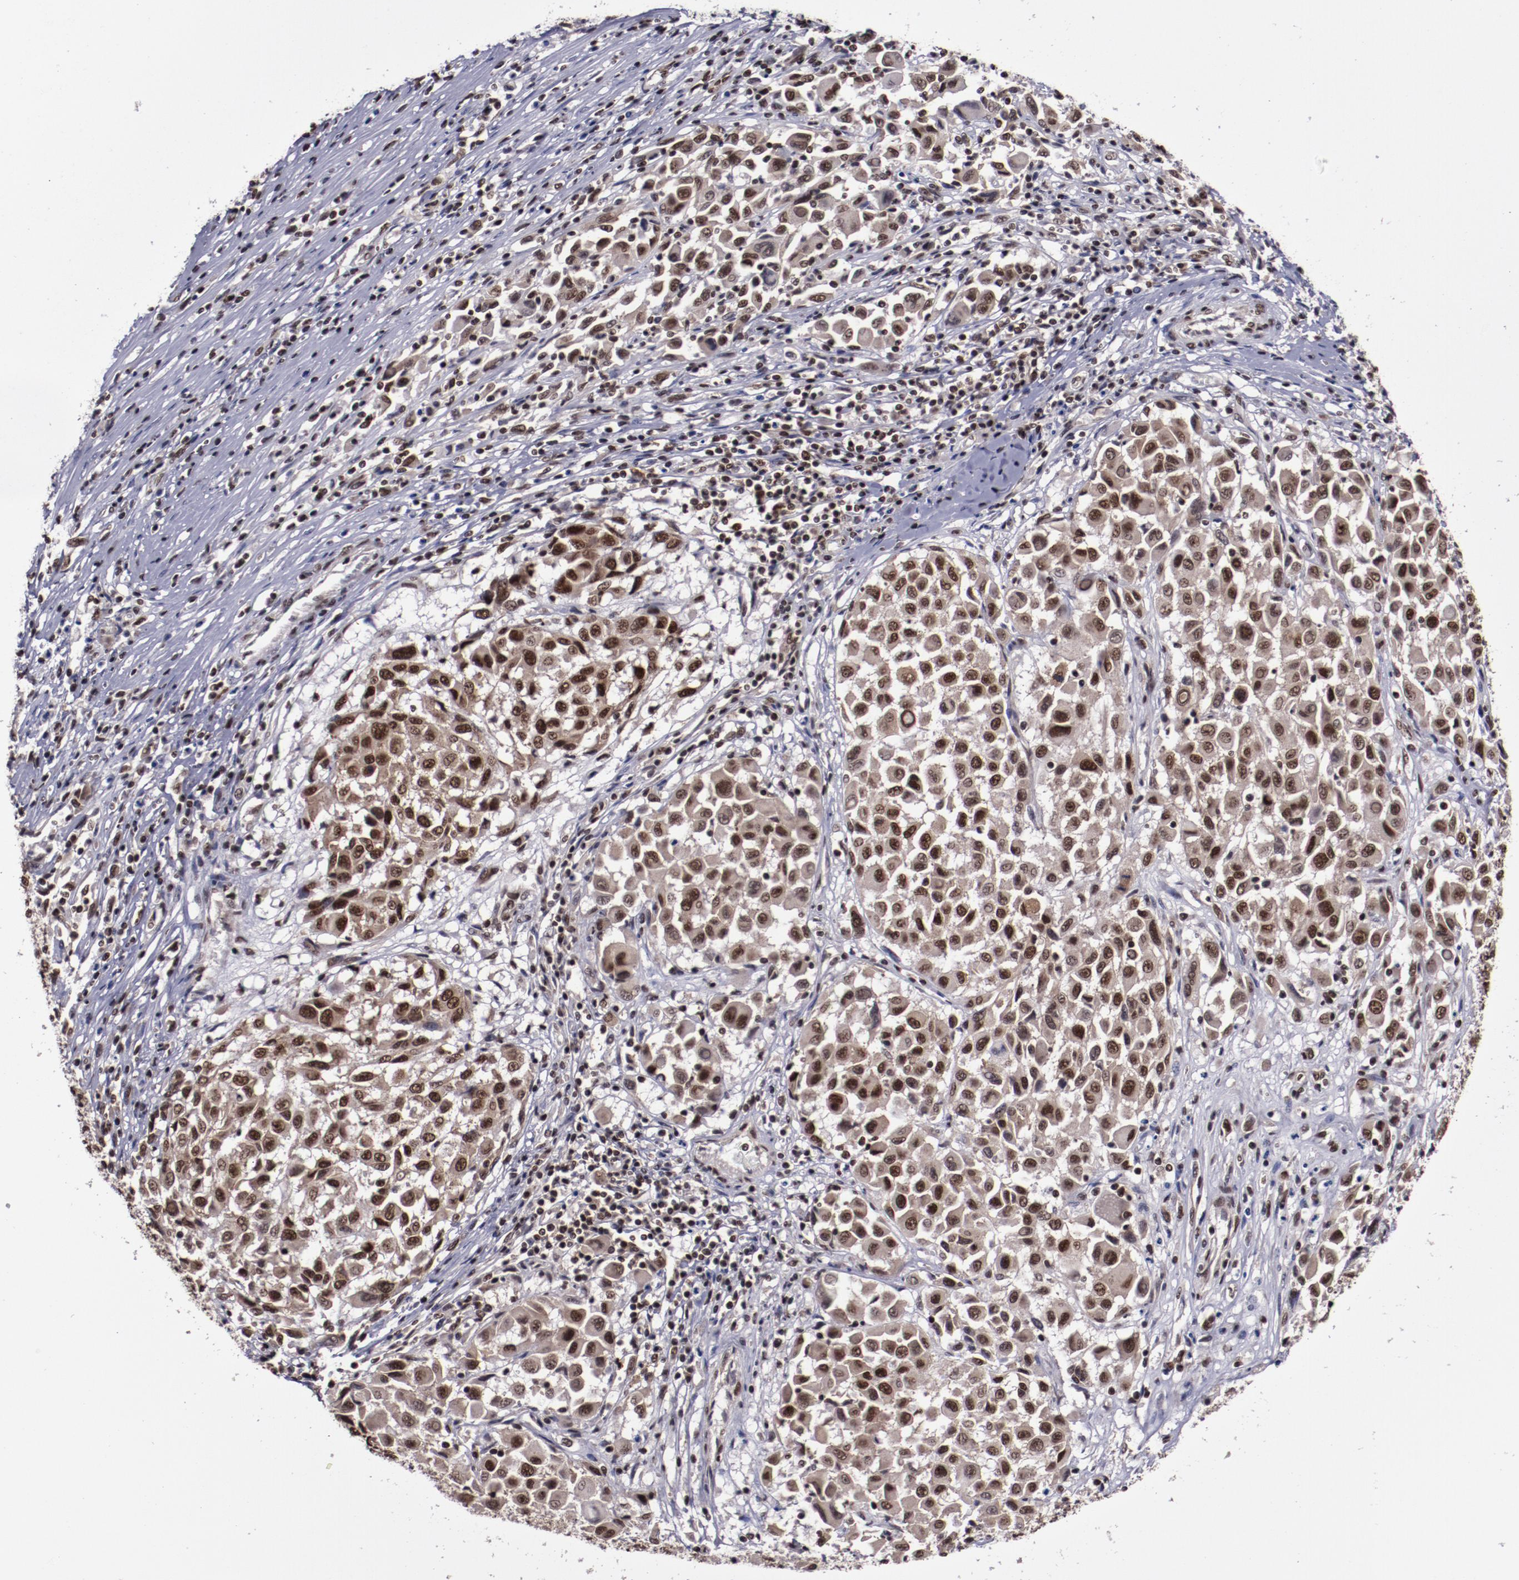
{"staining": {"intensity": "strong", "quantity": ">75%", "location": "nuclear"}, "tissue": "melanoma", "cell_type": "Tumor cells", "image_type": "cancer", "snomed": [{"axis": "morphology", "description": "Malignant melanoma, Metastatic site"}, {"axis": "topography", "description": "Lymph node"}], "caption": "Protein positivity by immunohistochemistry displays strong nuclear expression in about >75% of tumor cells in malignant melanoma (metastatic site). (DAB IHC, brown staining for protein, blue staining for nuclei).", "gene": "ERH", "patient": {"sex": "male", "age": 61}}